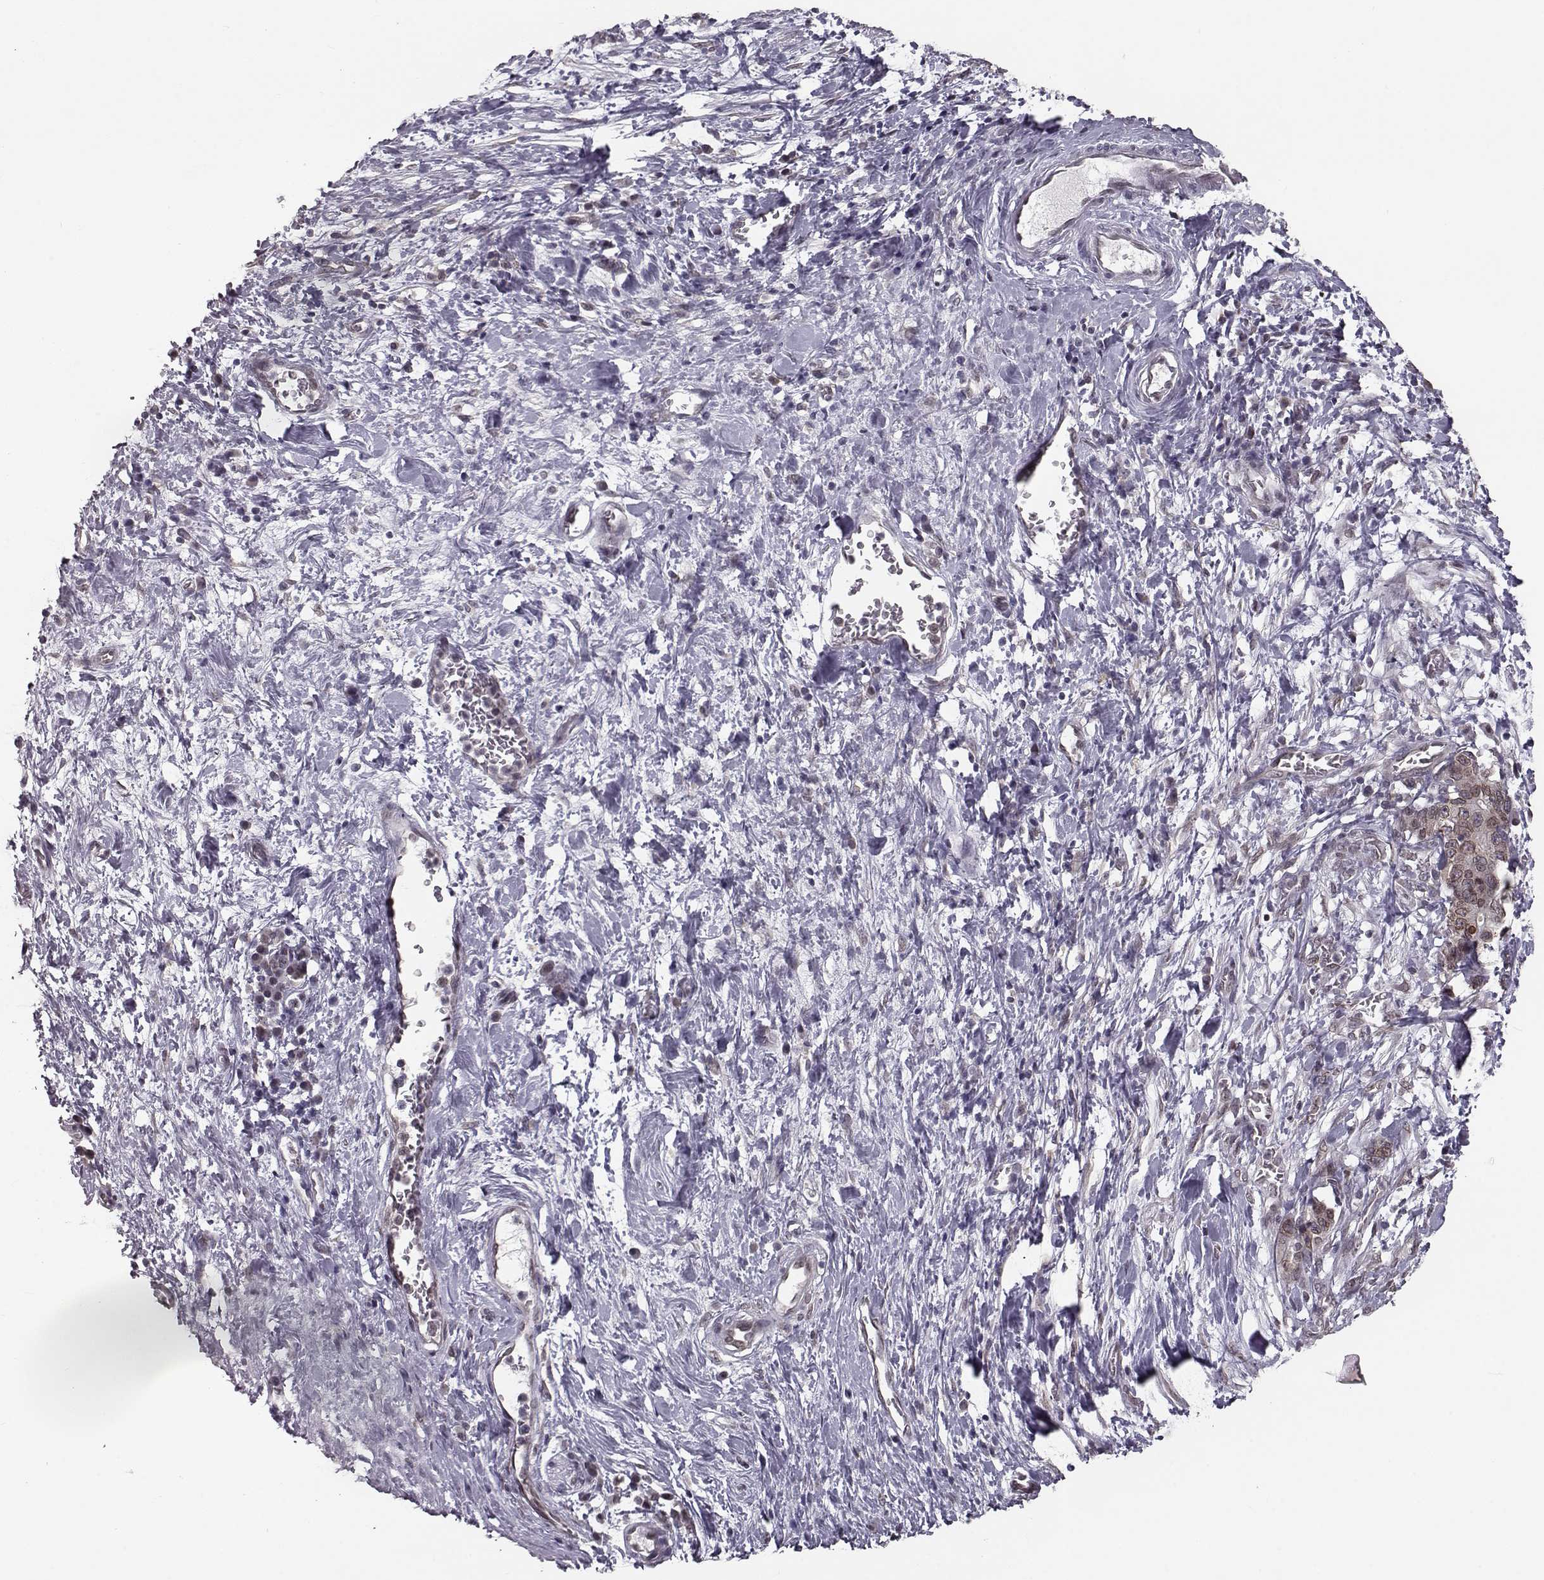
{"staining": {"intensity": "weak", "quantity": "25%-75%", "location": "cytoplasmic/membranous,nuclear"}, "tissue": "stomach cancer", "cell_type": "Tumor cells", "image_type": "cancer", "snomed": [{"axis": "morphology", "description": "Normal tissue, NOS"}, {"axis": "morphology", "description": "Adenocarcinoma, NOS"}, {"axis": "topography", "description": "Stomach"}], "caption": "Protein expression analysis of human stomach cancer reveals weak cytoplasmic/membranous and nuclear expression in approximately 25%-75% of tumor cells. Immunohistochemistry (ihc) stains the protein in brown and the nuclei are stained blue.", "gene": "NUP37", "patient": {"sex": "female", "age": 64}}